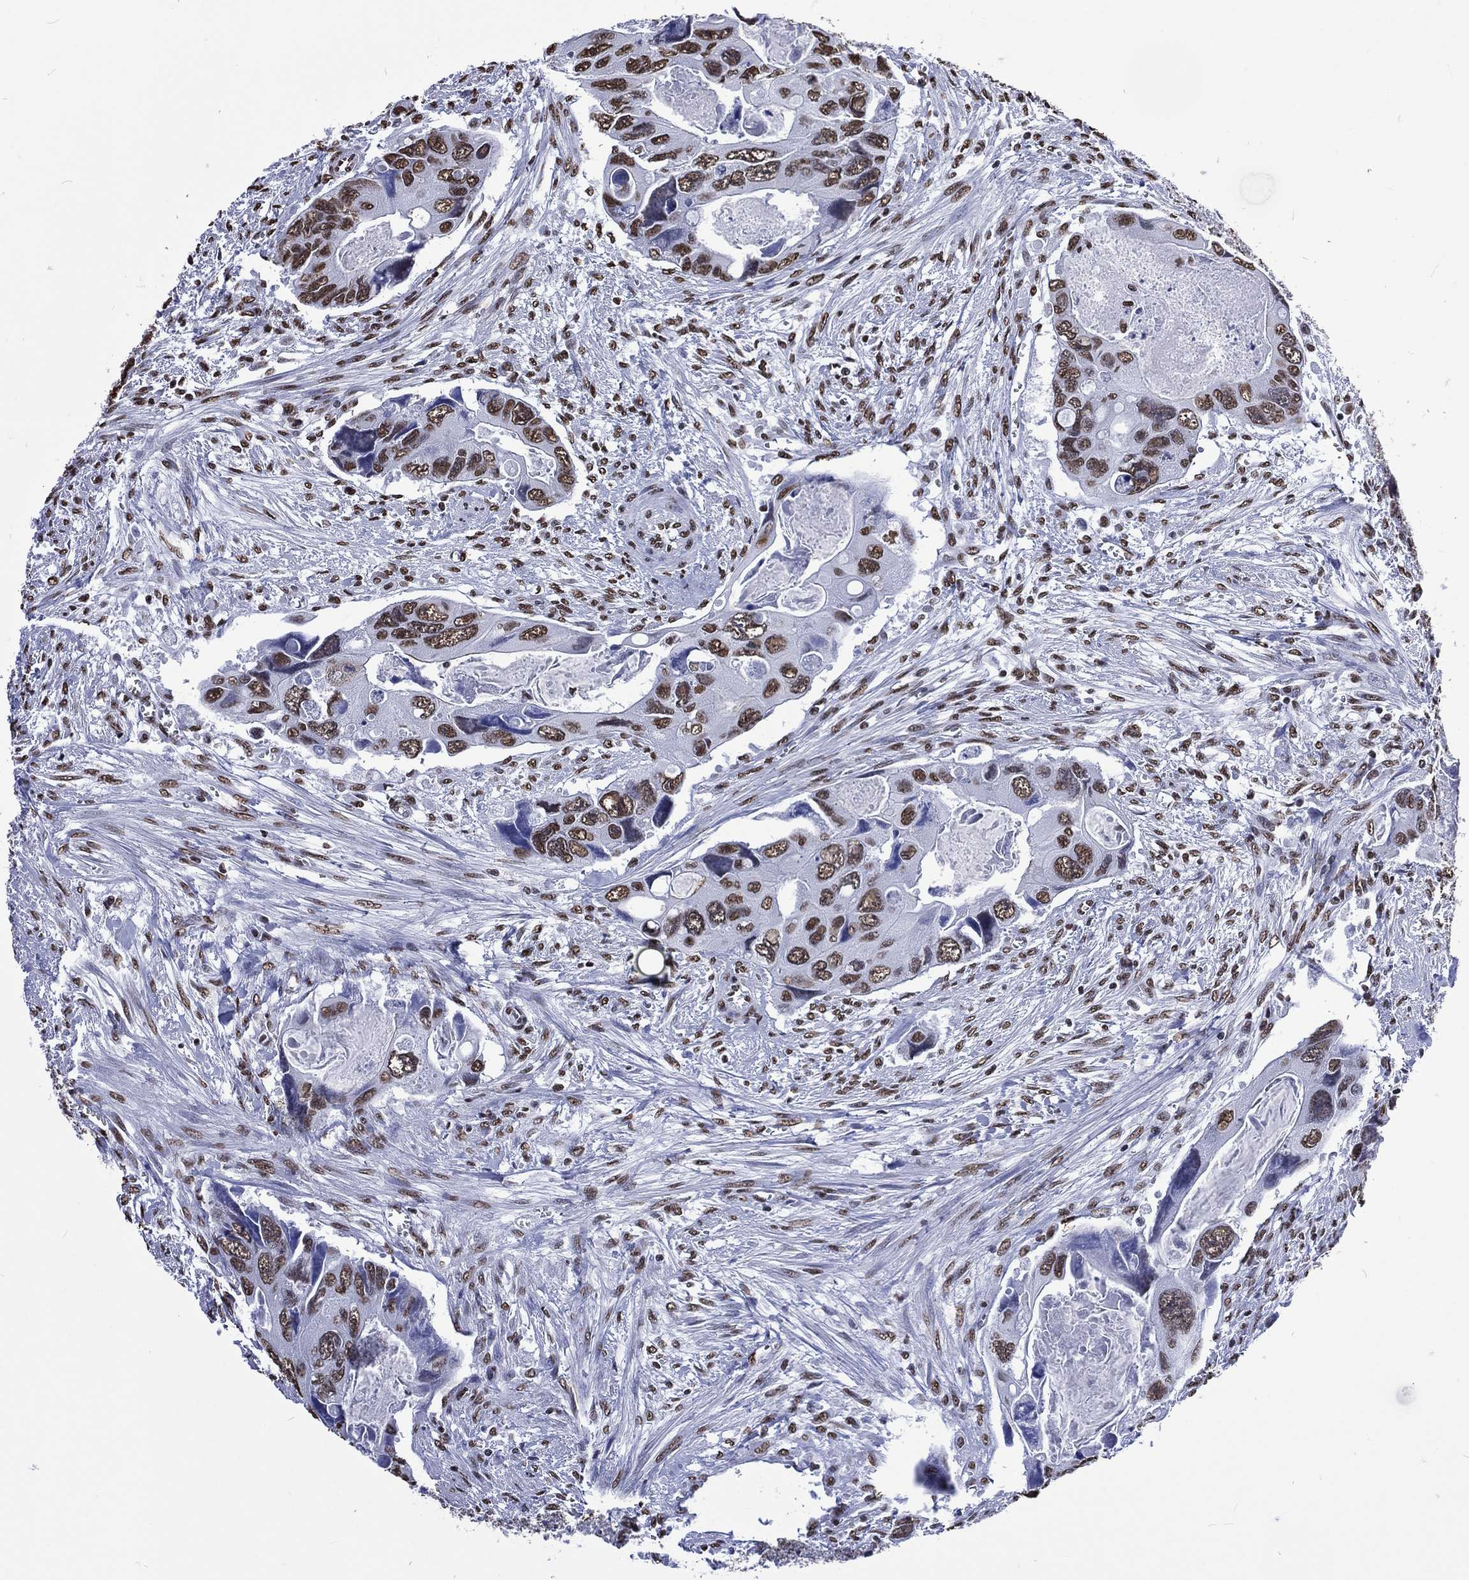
{"staining": {"intensity": "strong", "quantity": ">75%", "location": "nuclear"}, "tissue": "colorectal cancer", "cell_type": "Tumor cells", "image_type": "cancer", "snomed": [{"axis": "morphology", "description": "Adenocarcinoma, NOS"}, {"axis": "topography", "description": "Rectum"}], "caption": "Colorectal cancer (adenocarcinoma) stained for a protein (brown) shows strong nuclear positive expression in about >75% of tumor cells.", "gene": "RETREG2", "patient": {"sex": "male", "age": 62}}